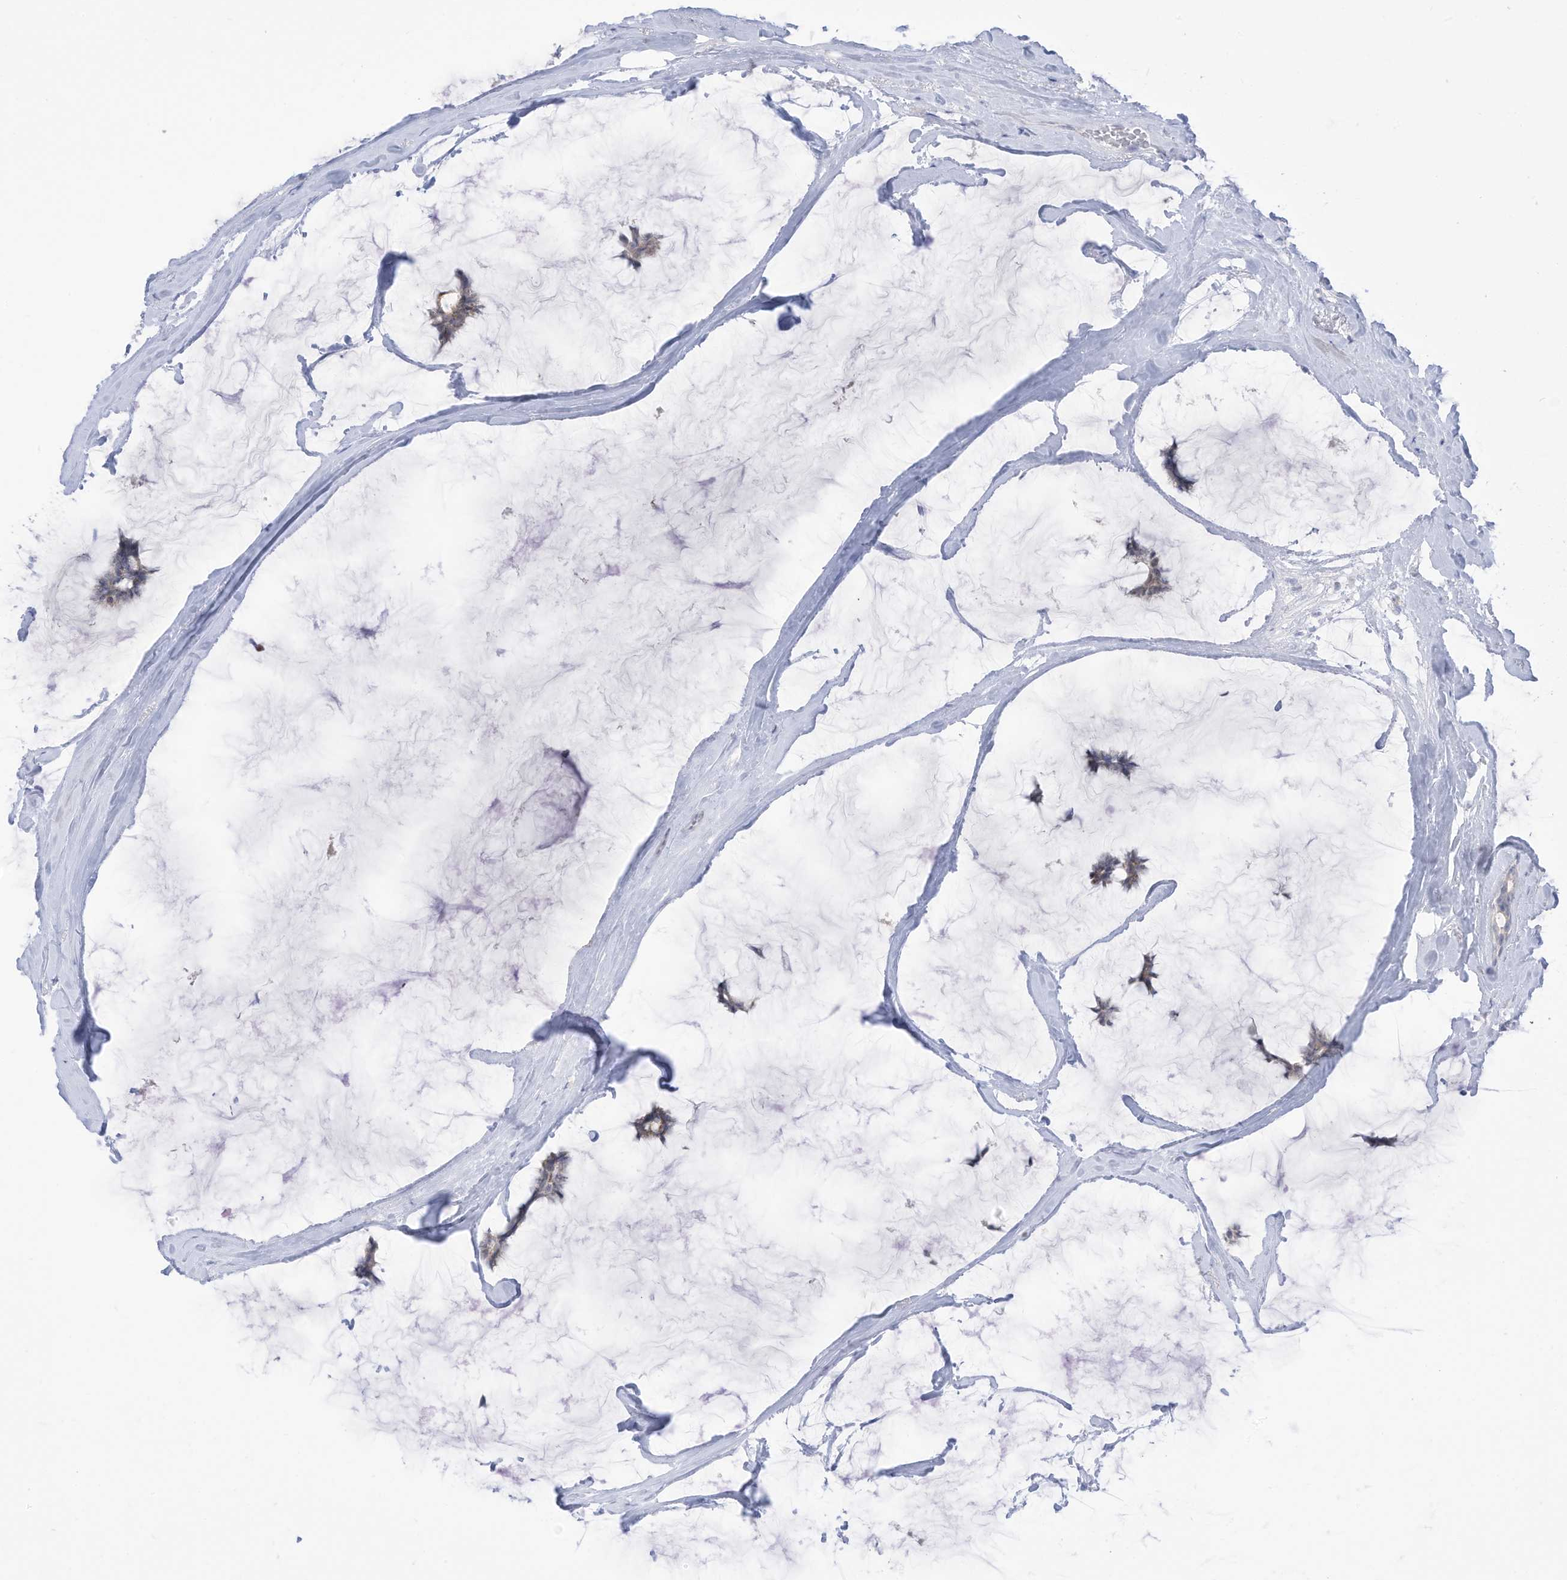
{"staining": {"intensity": "weak", "quantity": "25%-75%", "location": "cytoplasmic/membranous"}, "tissue": "breast cancer", "cell_type": "Tumor cells", "image_type": "cancer", "snomed": [{"axis": "morphology", "description": "Duct carcinoma"}, {"axis": "topography", "description": "Breast"}], "caption": "Infiltrating ductal carcinoma (breast) stained with a protein marker demonstrates weak staining in tumor cells.", "gene": "OGT", "patient": {"sex": "female", "age": 93}}